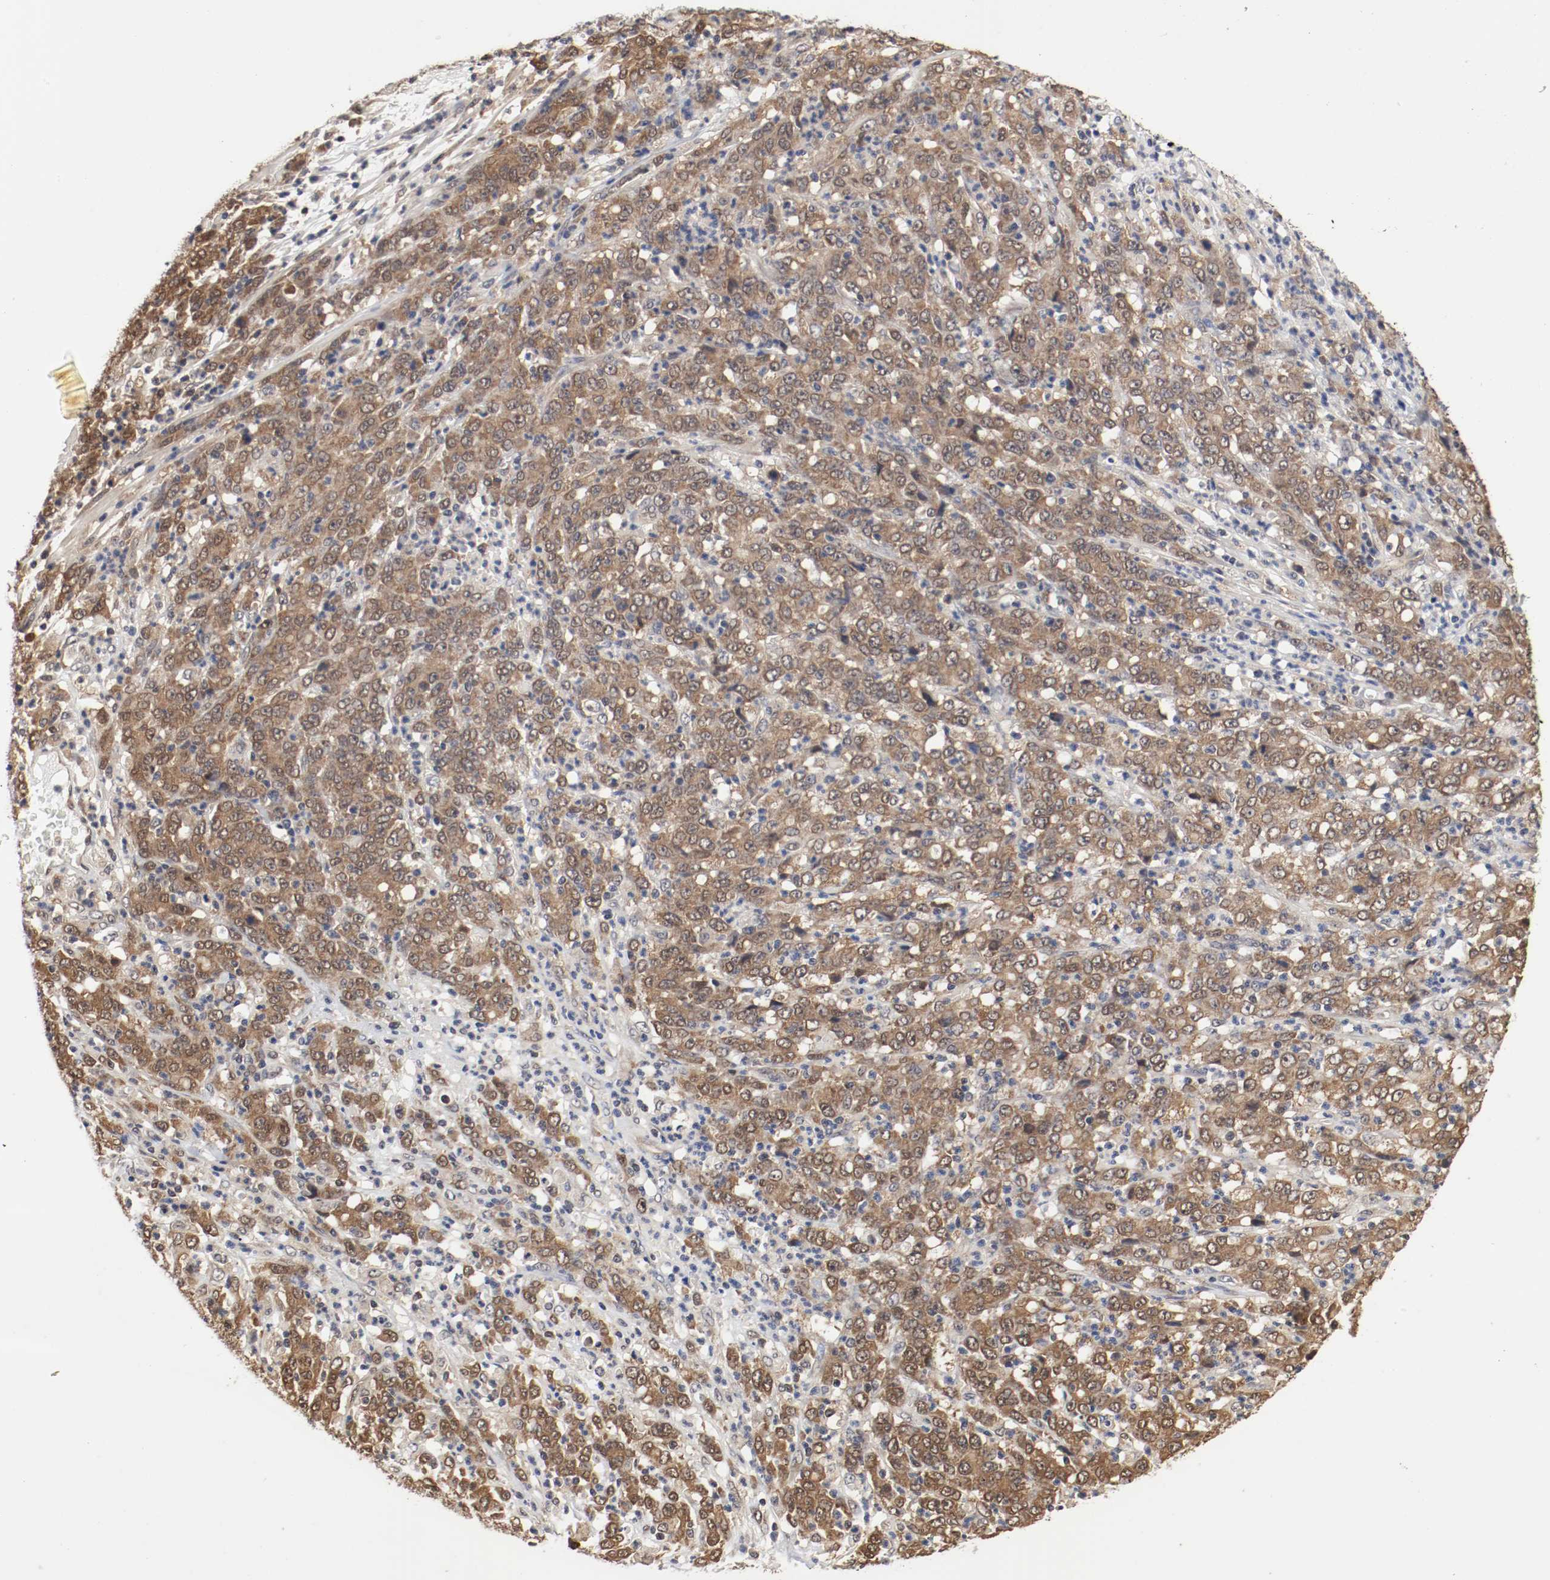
{"staining": {"intensity": "moderate", "quantity": ">75%", "location": "cytoplasmic/membranous,nuclear"}, "tissue": "stomach cancer", "cell_type": "Tumor cells", "image_type": "cancer", "snomed": [{"axis": "morphology", "description": "Adenocarcinoma, NOS"}, {"axis": "topography", "description": "Stomach, lower"}], "caption": "Stomach cancer stained for a protein displays moderate cytoplasmic/membranous and nuclear positivity in tumor cells.", "gene": "AFG3L2", "patient": {"sex": "female", "age": 71}}